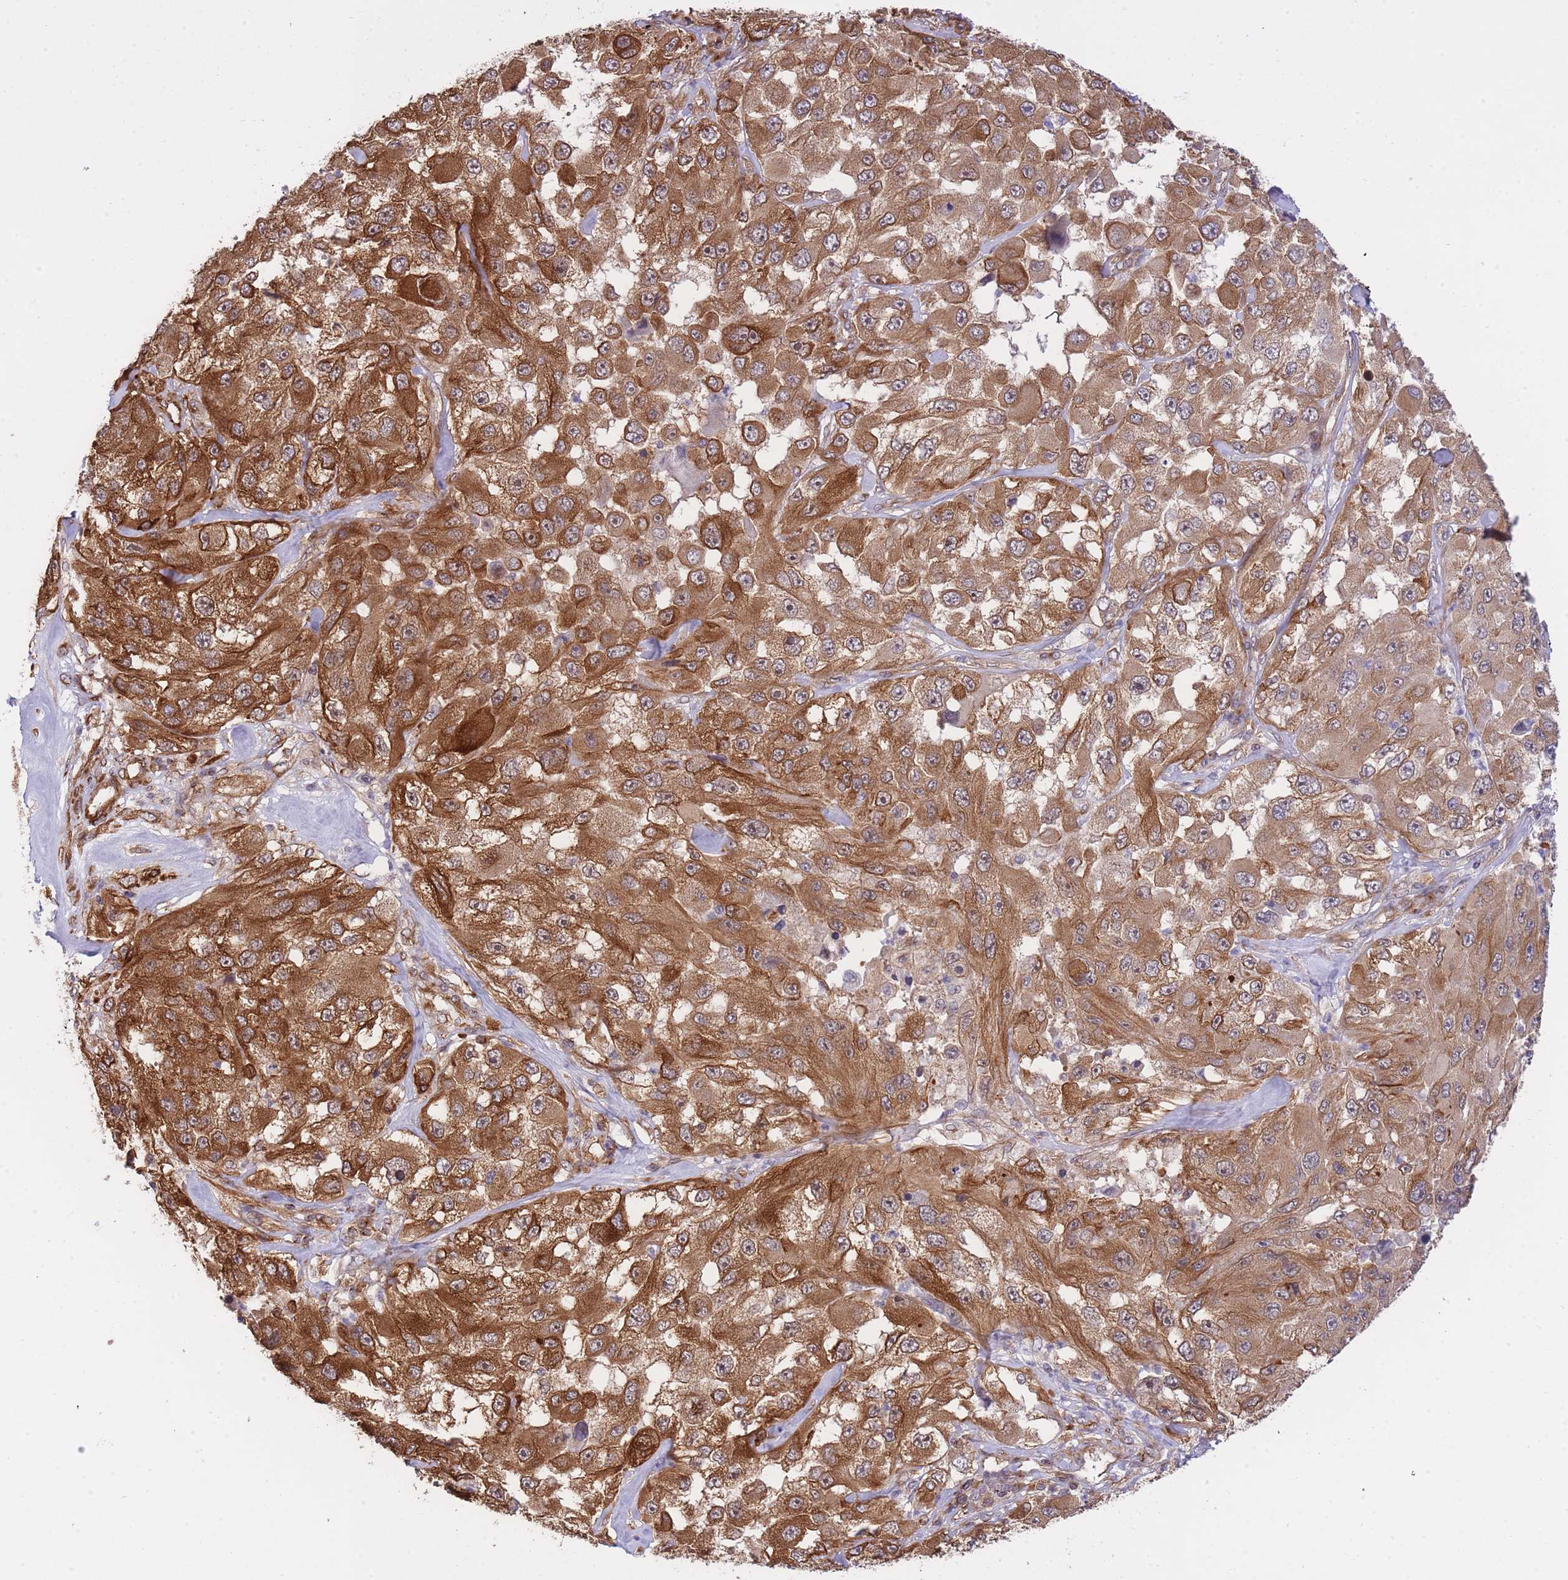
{"staining": {"intensity": "moderate", "quantity": ">75%", "location": "cytoplasmic/membranous"}, "tissue": "melanoma", "cell_type": "Tumor cells", "image_type": "cancer", "snomed": [{"axis": "morphology", "description": "Malignant melanoma, Metastatic site"}, {"axis": "topography", "description": "Lymph node"}], "caption": "Immunohistochemical staining of malignant melanoma (metastatic site) reveals medium levels of moderate cytoplasmic/membranous staining in approximately >75% of tumor cells. (Stains: DAB in brown, nuclei in blue, Microscopy: brightfield microscopy at high magnification).", "gene": "EXOSC8", "patient": {"sex": "male", "age": 62}}